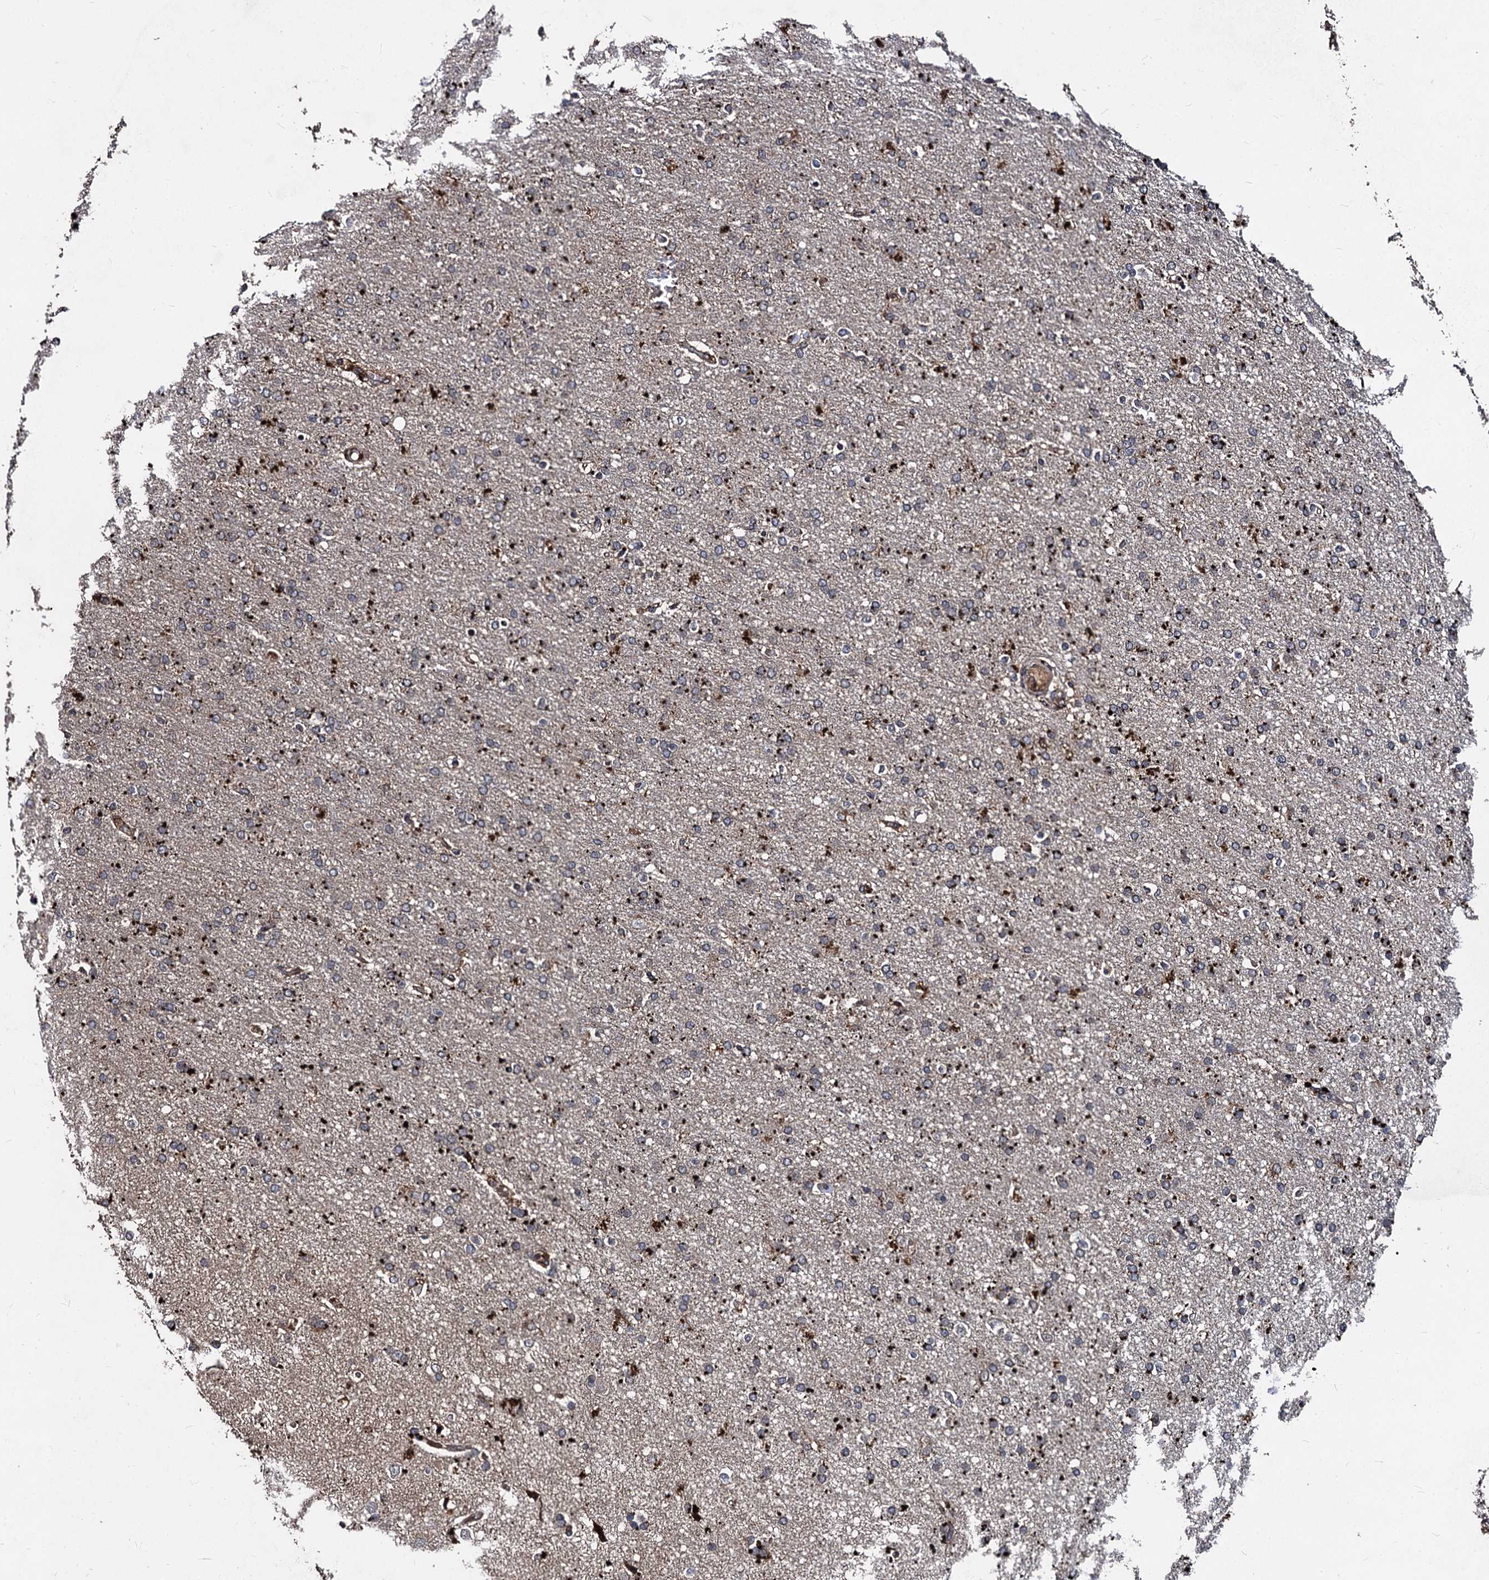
{"staining": {"intensity": "moderate", "quantity": "25%-75%", "location": "cytoplasmic/membranous"}, "tissue": "glioma", "cell_type": "Tumor cells", "image_type": "cancer", "snomed": [{"axis": "morphology", "description": "Glioma, malignant, High grade"}, {"axis": "topography", "description": "Brain"}], "caption": "Immunohistochemical staining of human malignant high-grade glioma demonstrates moderate cytoplasmic/membranous protein positivity in approximately 25%-75% of tumor cells.", "gene": "BCL2L2", "patient": {"sex": "male", "age": 72}}